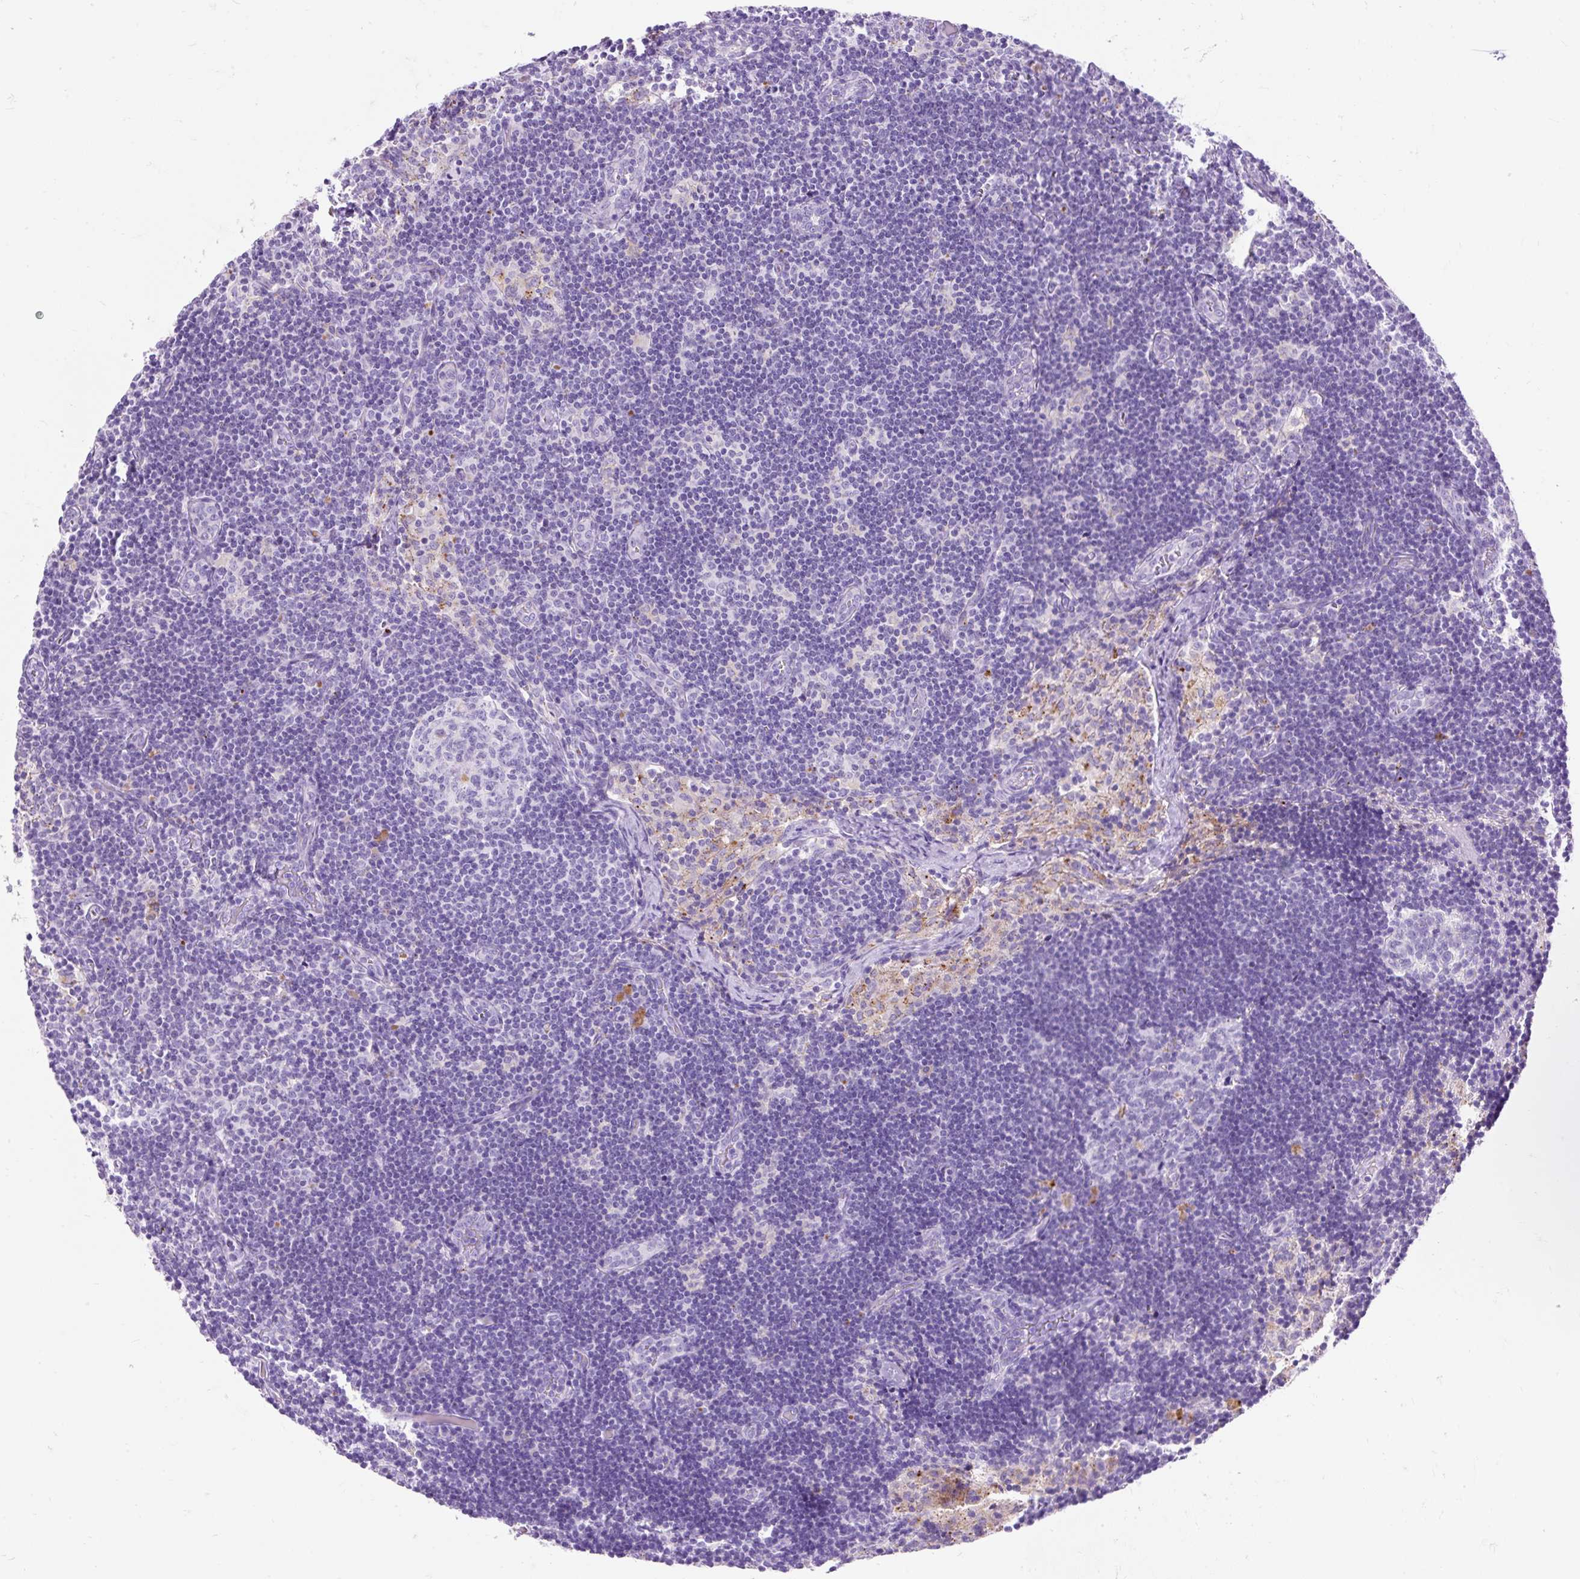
{"staining": {"intensity": "negative", "quantity": "none", "location": "none"}, "tissue": "lymph node", "cell_type": "Germinal center cells", "image_type": "normal", "snomed": [{"axis": "morphology", "description": "Normal tissue, NOS"}, {"axis": "topography", "description": "Lymph node"}], "caption": "Human lymph node stained for a protein using IHC reveals no positivity in germinal center cells.", "gene": "HEXB", "patient": {"sex": "female", "age": 31}}